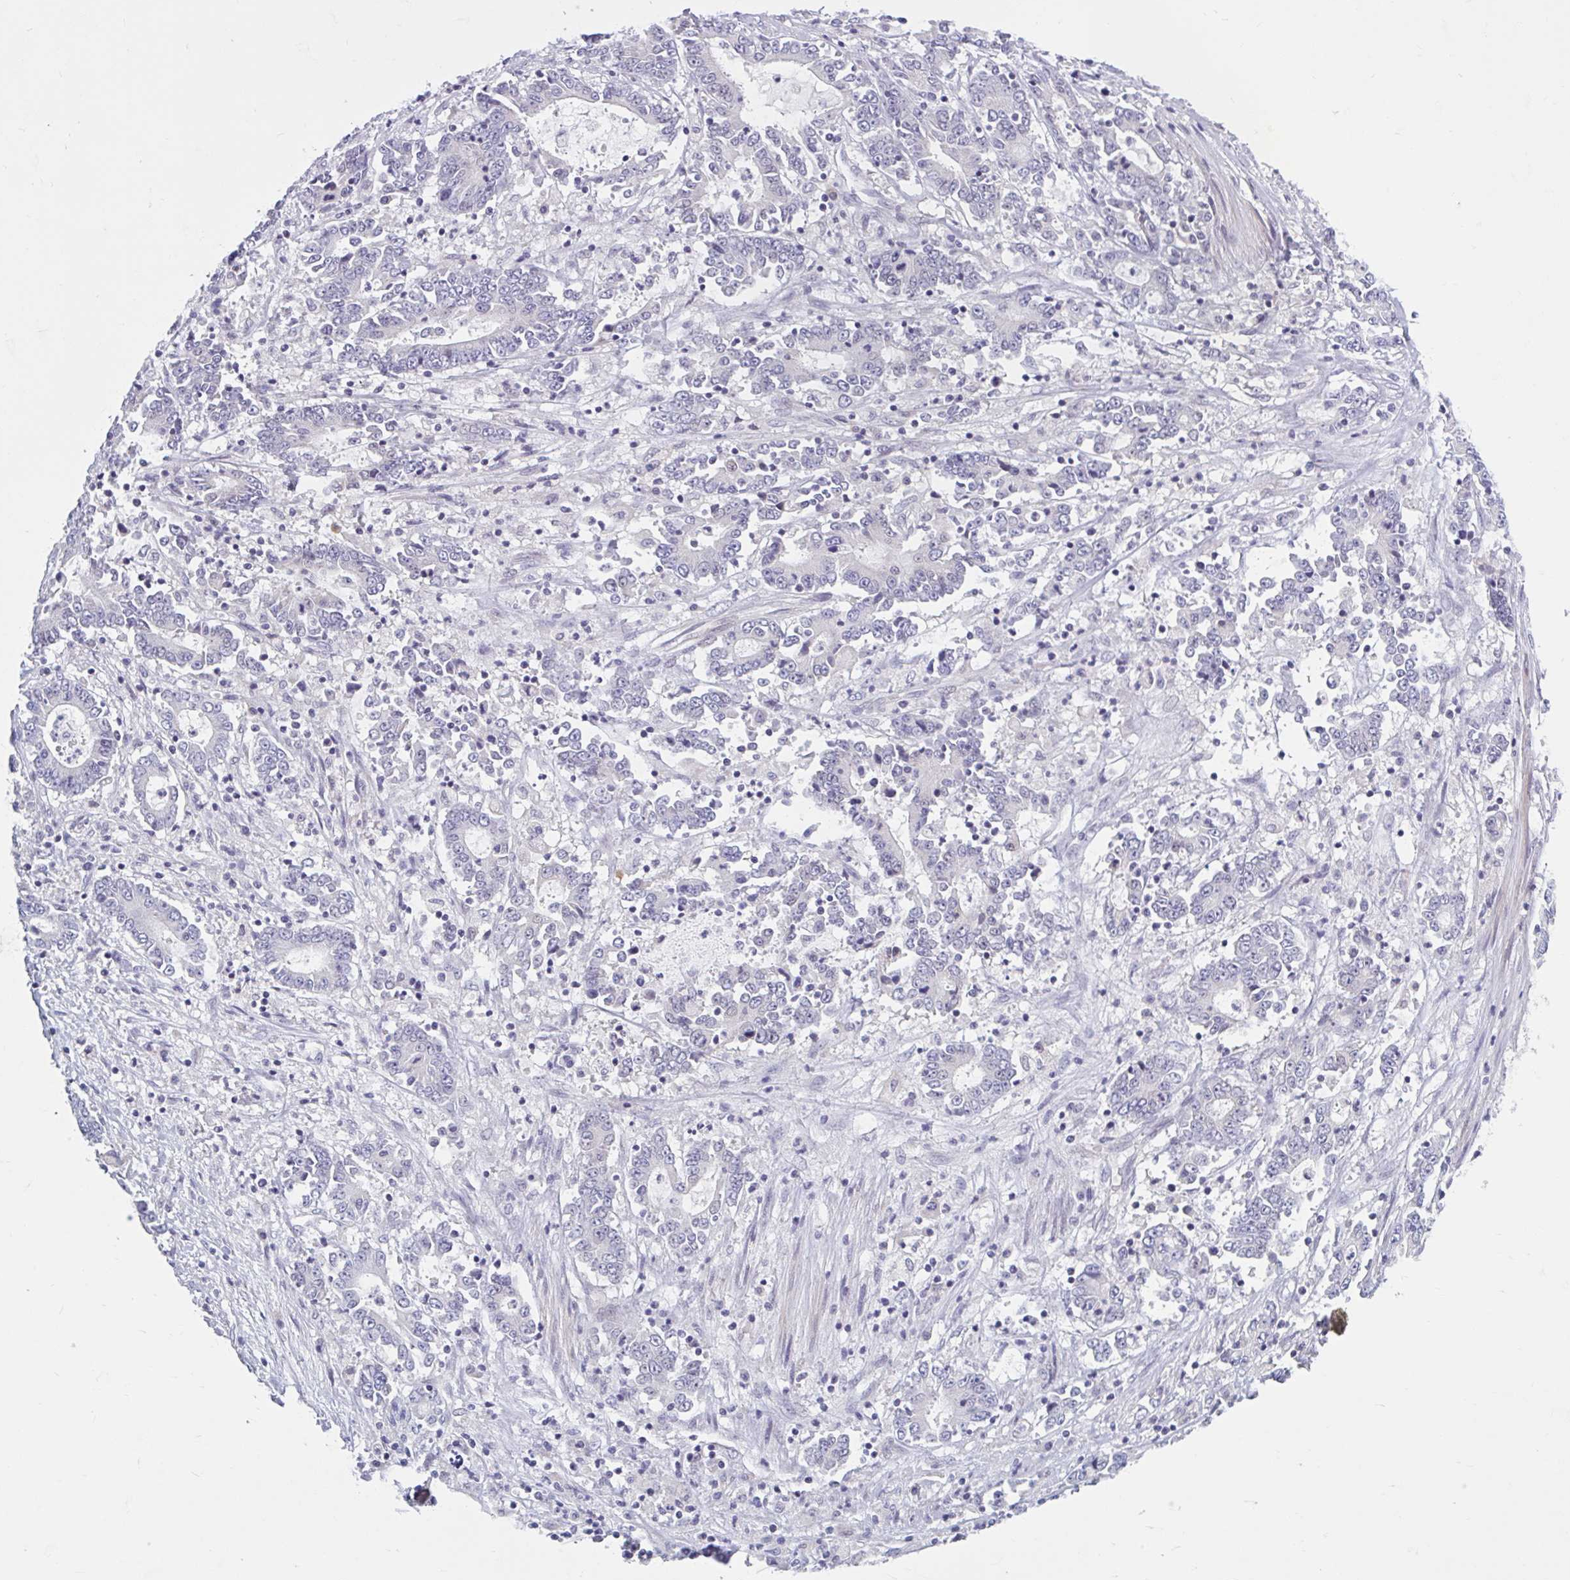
{"staining": {"intensity": "negative", "quantity": "none", "location": "none"}, "tissue": "stomach cancer", "cell_type": "Tumor cells", "image_type": "cancer", "snomed": [{"axis": "morphology", "description": "Adenocarcinoma, NOS"}, {"axis": "topography", "description": "Stomach, upper"}], "caption": "Immunohistochemistry (IHC) image of human stomach adenocarcinoma stained for a protein (brown), which demonstrates no staining in tumor cells. (Stains: DAB (3,3'-diaminobenzidine) IHC with hematoxylin counter stain, Microscopy: brightfield microscopy at high magnification).", "gene": "FAM153A", "patient": {"sex": "male", "age": 68}}